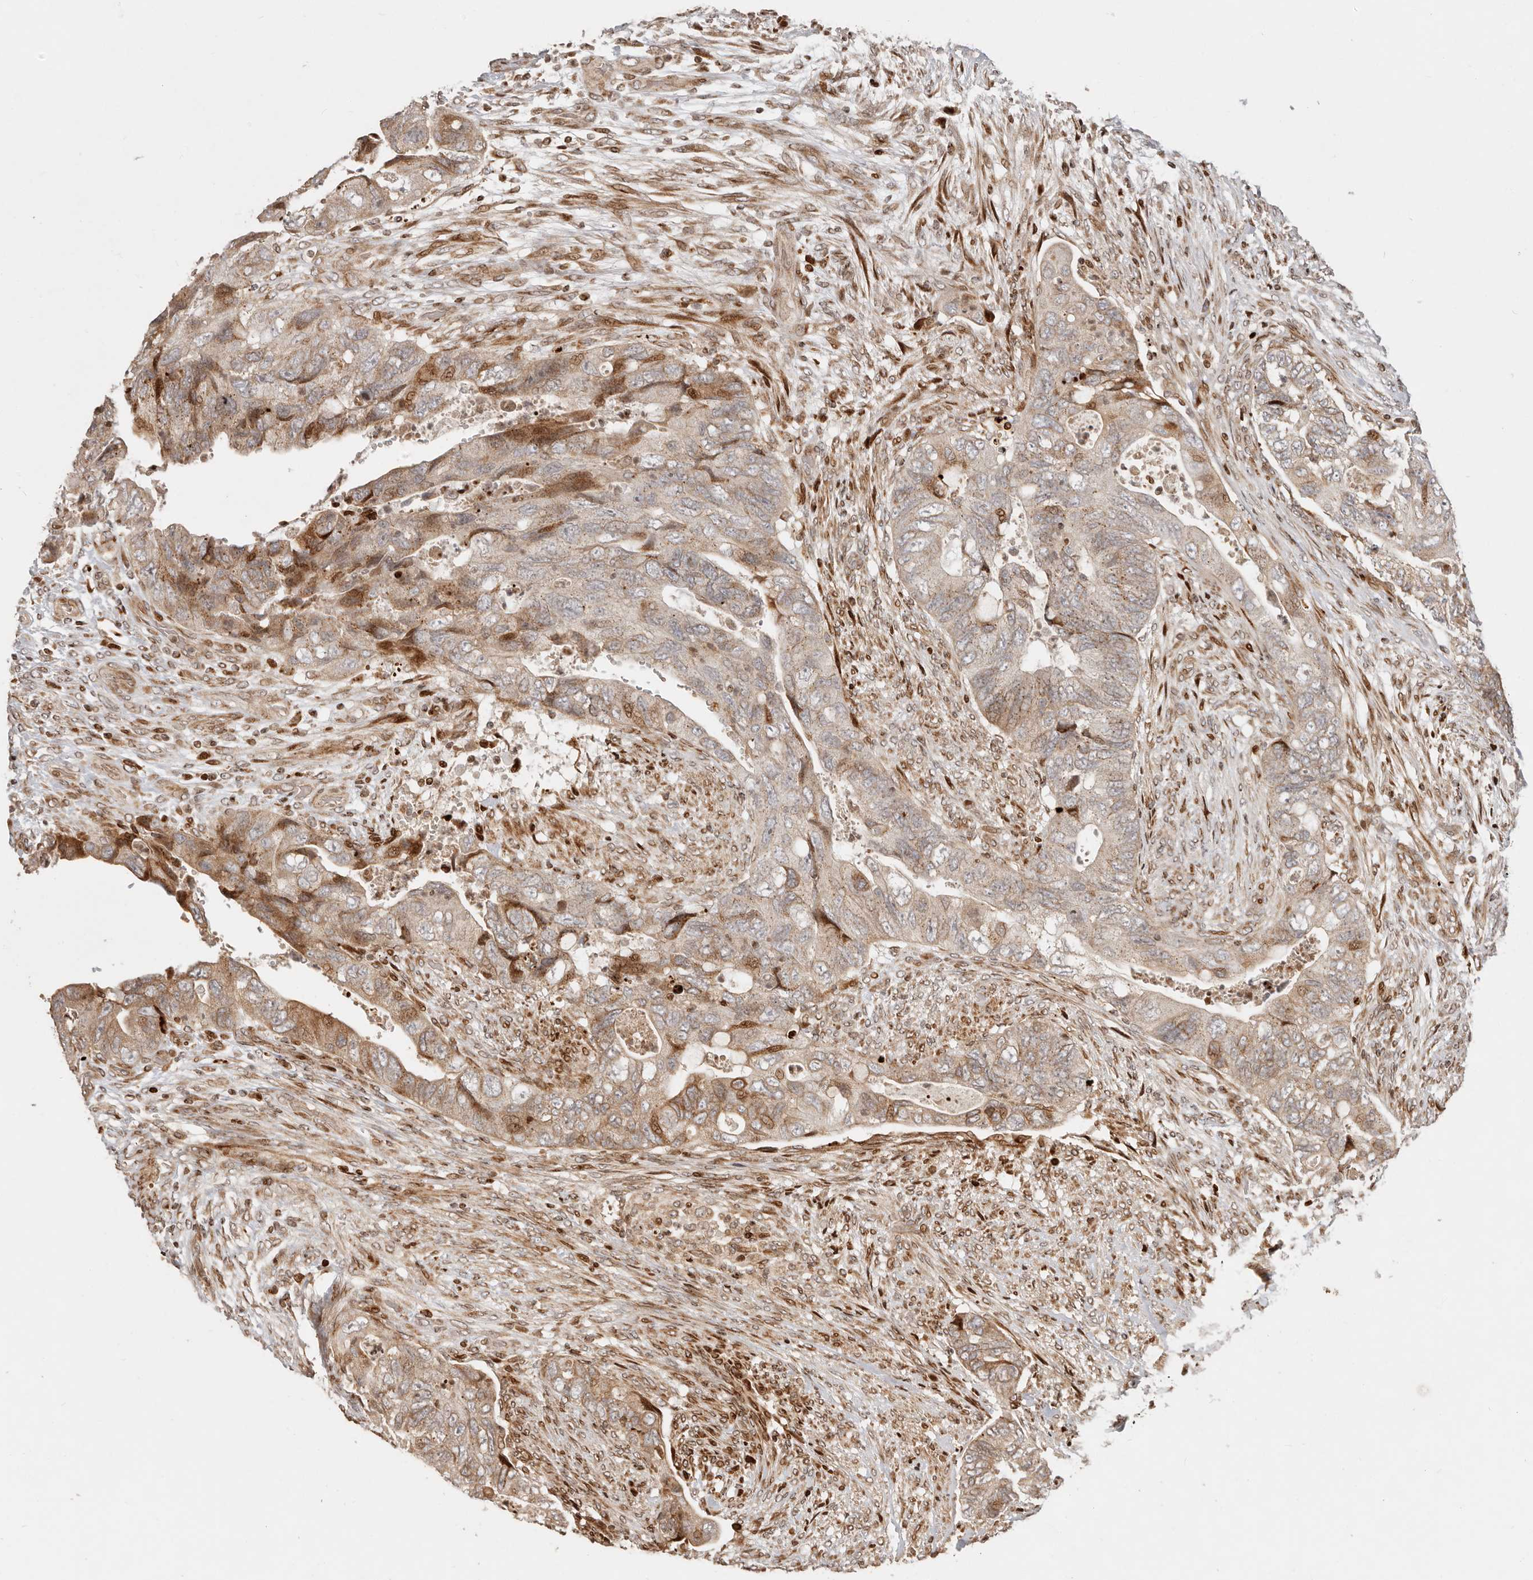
{"staining": {"intensity": "moderate", "quantity": "25%-75%", "location": "cytoplasmic/membranous,nuclear"}, "tissue": "colorectal cancer", "cell_type": "Tumor cells", "image_type": "cancer", "snomed": [{"axis": "morphology", "description": "Adenocarcinoma, NOS"}, {"axis": "topography", "description": "Rectum"}], "caption": "Protein staining by IHC demonstrates moderate cytoplasmic/membranous and nuclear staining in approximately 25%-75% of tumor cells in colorectal cancer (adenocarcinoma).", "gene": "TRIM4", "patient": {"sex": "male", "age": 63}}